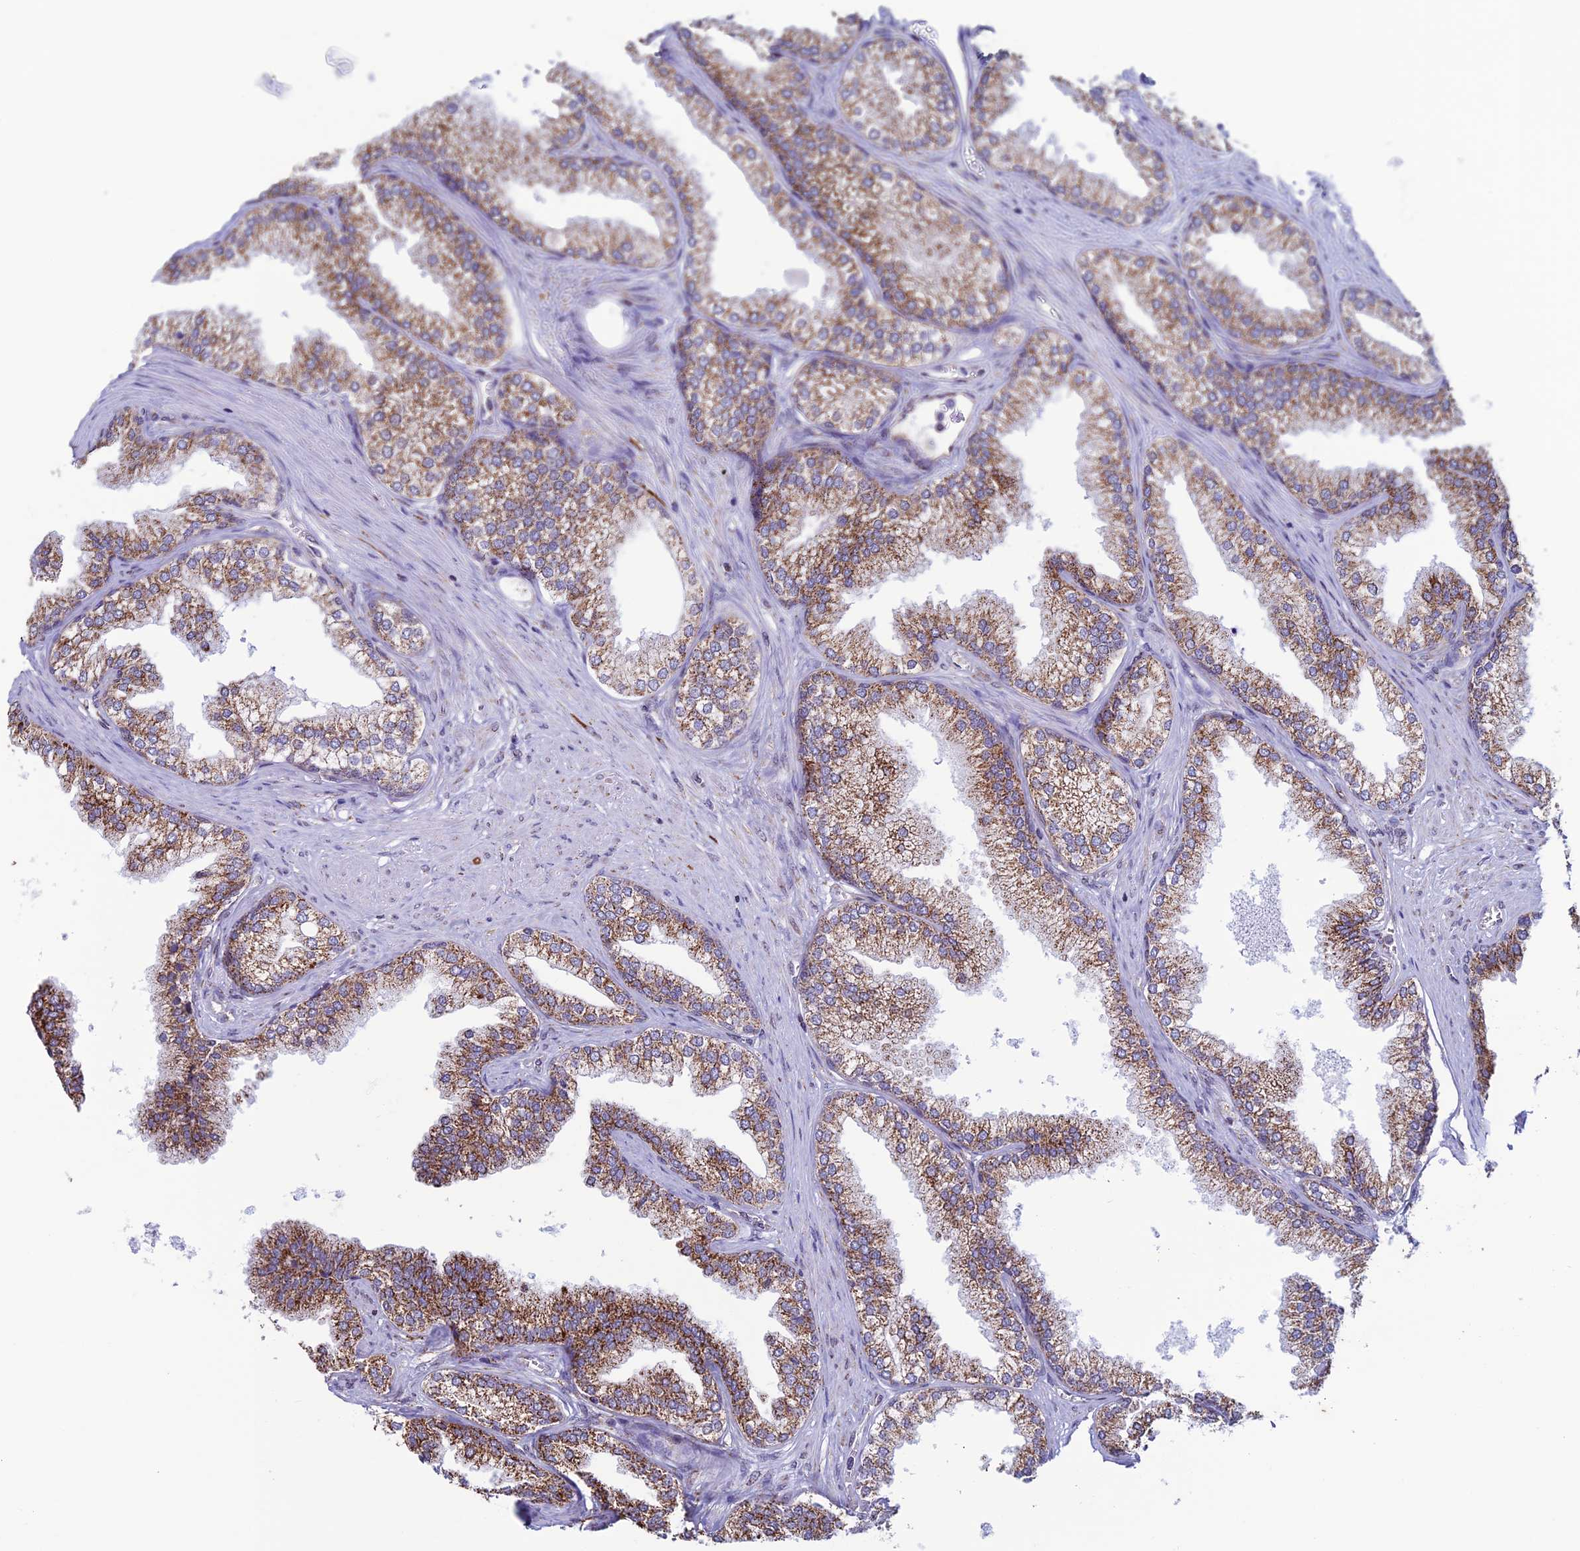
{"staining": {"intensity": "strong", "quantity": ">75%", "location": "cytoplasmic/membranous"}, "tissue": "prostate", "cell_type": "Glandular cells", "image_type": "normal", "snomed": [{"axis": "morphology", "description": "Normal tissue, NOS"}, {"axis": "topography", "description": "Prostate"}], "caption": "Protein expression analysis of normal prostate displays strong cytoplasmic/membranous staining in approximately >75% of glandular cells. The staining was performed using DAB, with brown indicating positive protein expression. Nuclei are stained blue with hematoxylin.", "gene": "ZNG1A", "patient": {"sex": "male", "age": 76}}